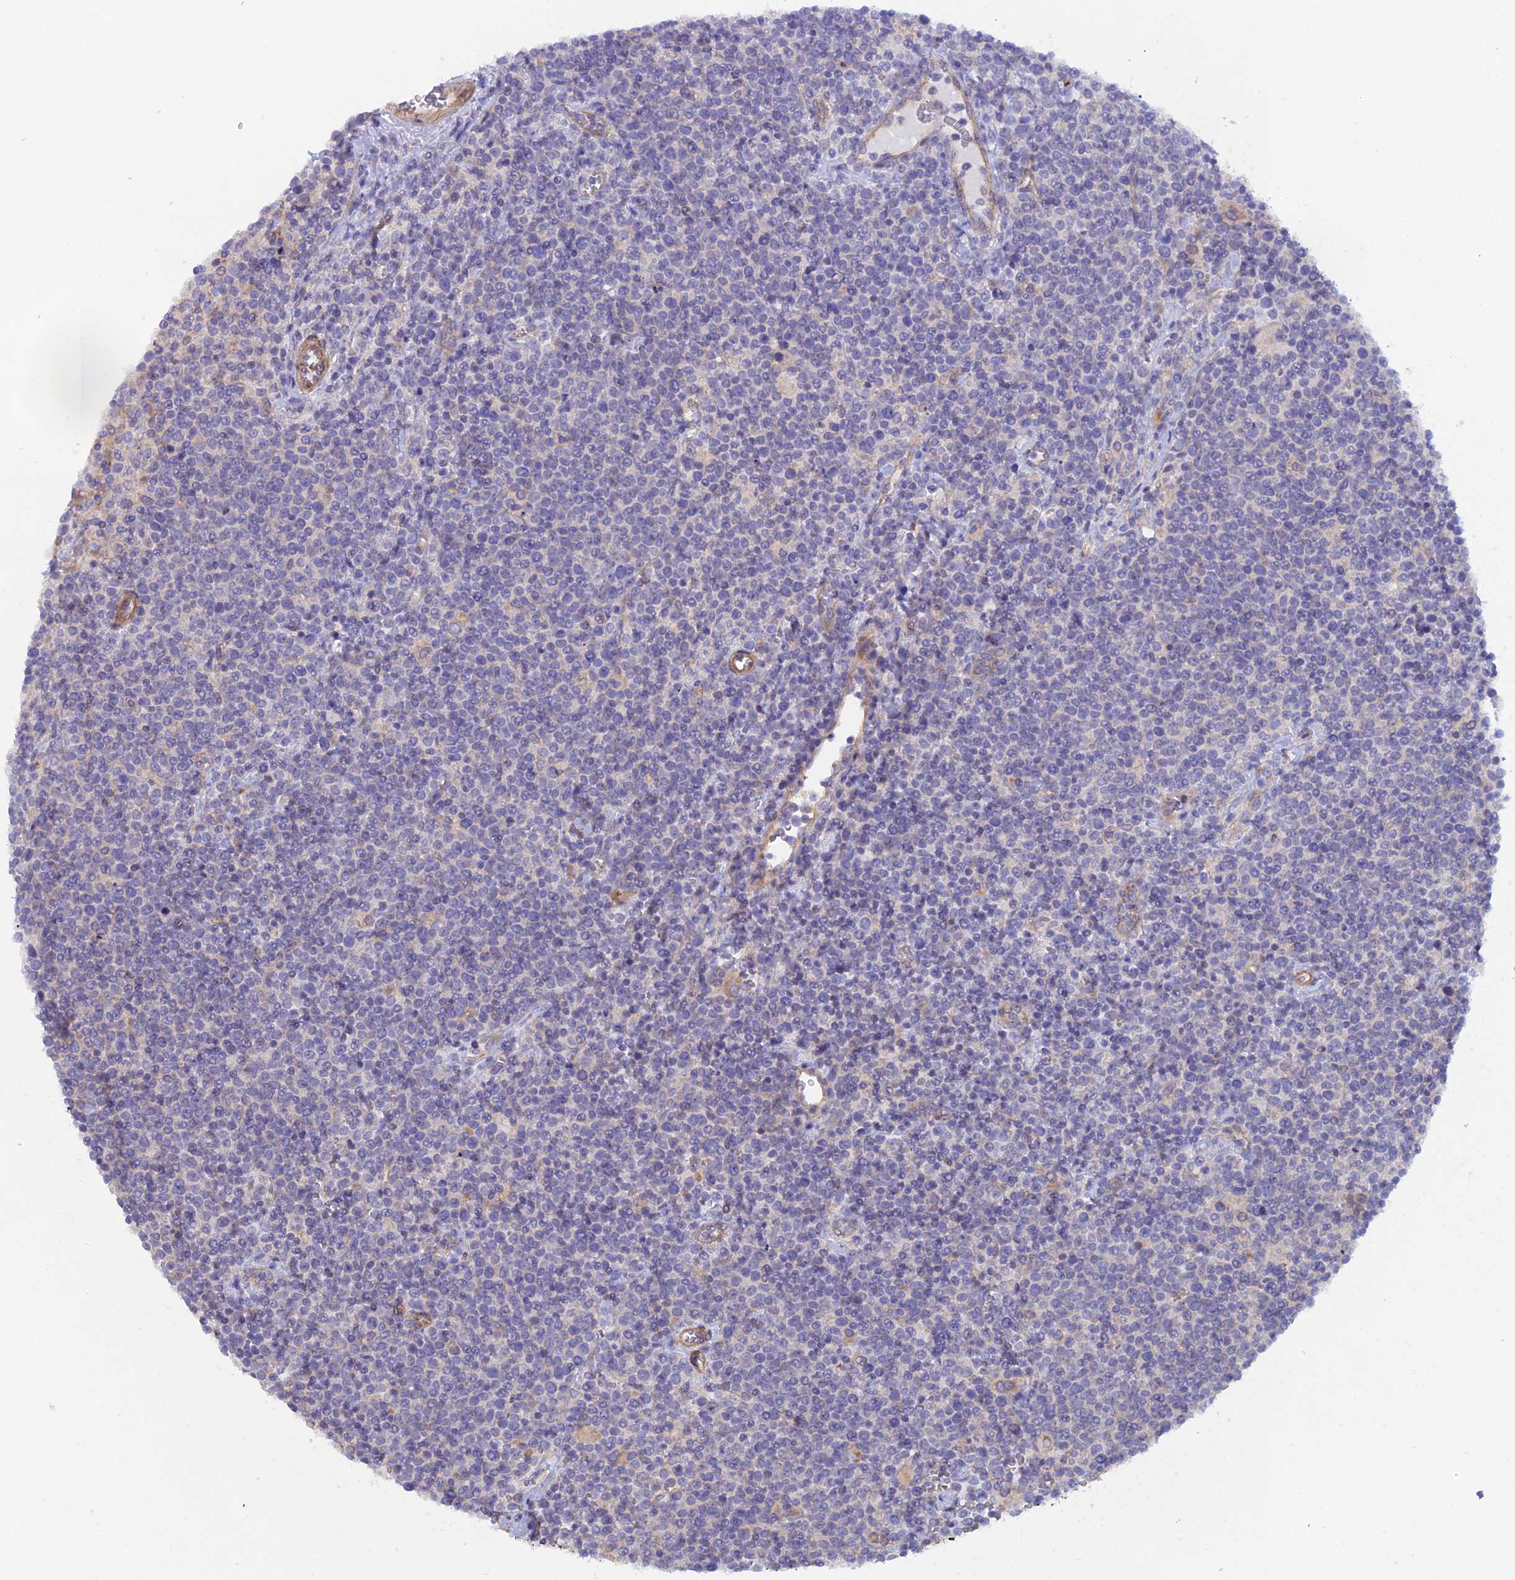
{"staining": {"intensity": "negative", "quantity": "none", "location": "none"}, "tissue": "lymphoma", "cell_type": "Tumor cells", "image_type": "cancer", "snomed": [{"axis": "morphology", "description": "Malignant lymphoma, non-Hodgkin's type, High grade"}, {"axis": "topography", "description": "Lymph node"}], "caption": "Lymphoma was stained to show a protein in brown. There is no significant expression in tumor cells.", "gene": "FZR1", "patient": {"sex": "male", "age": 61}}